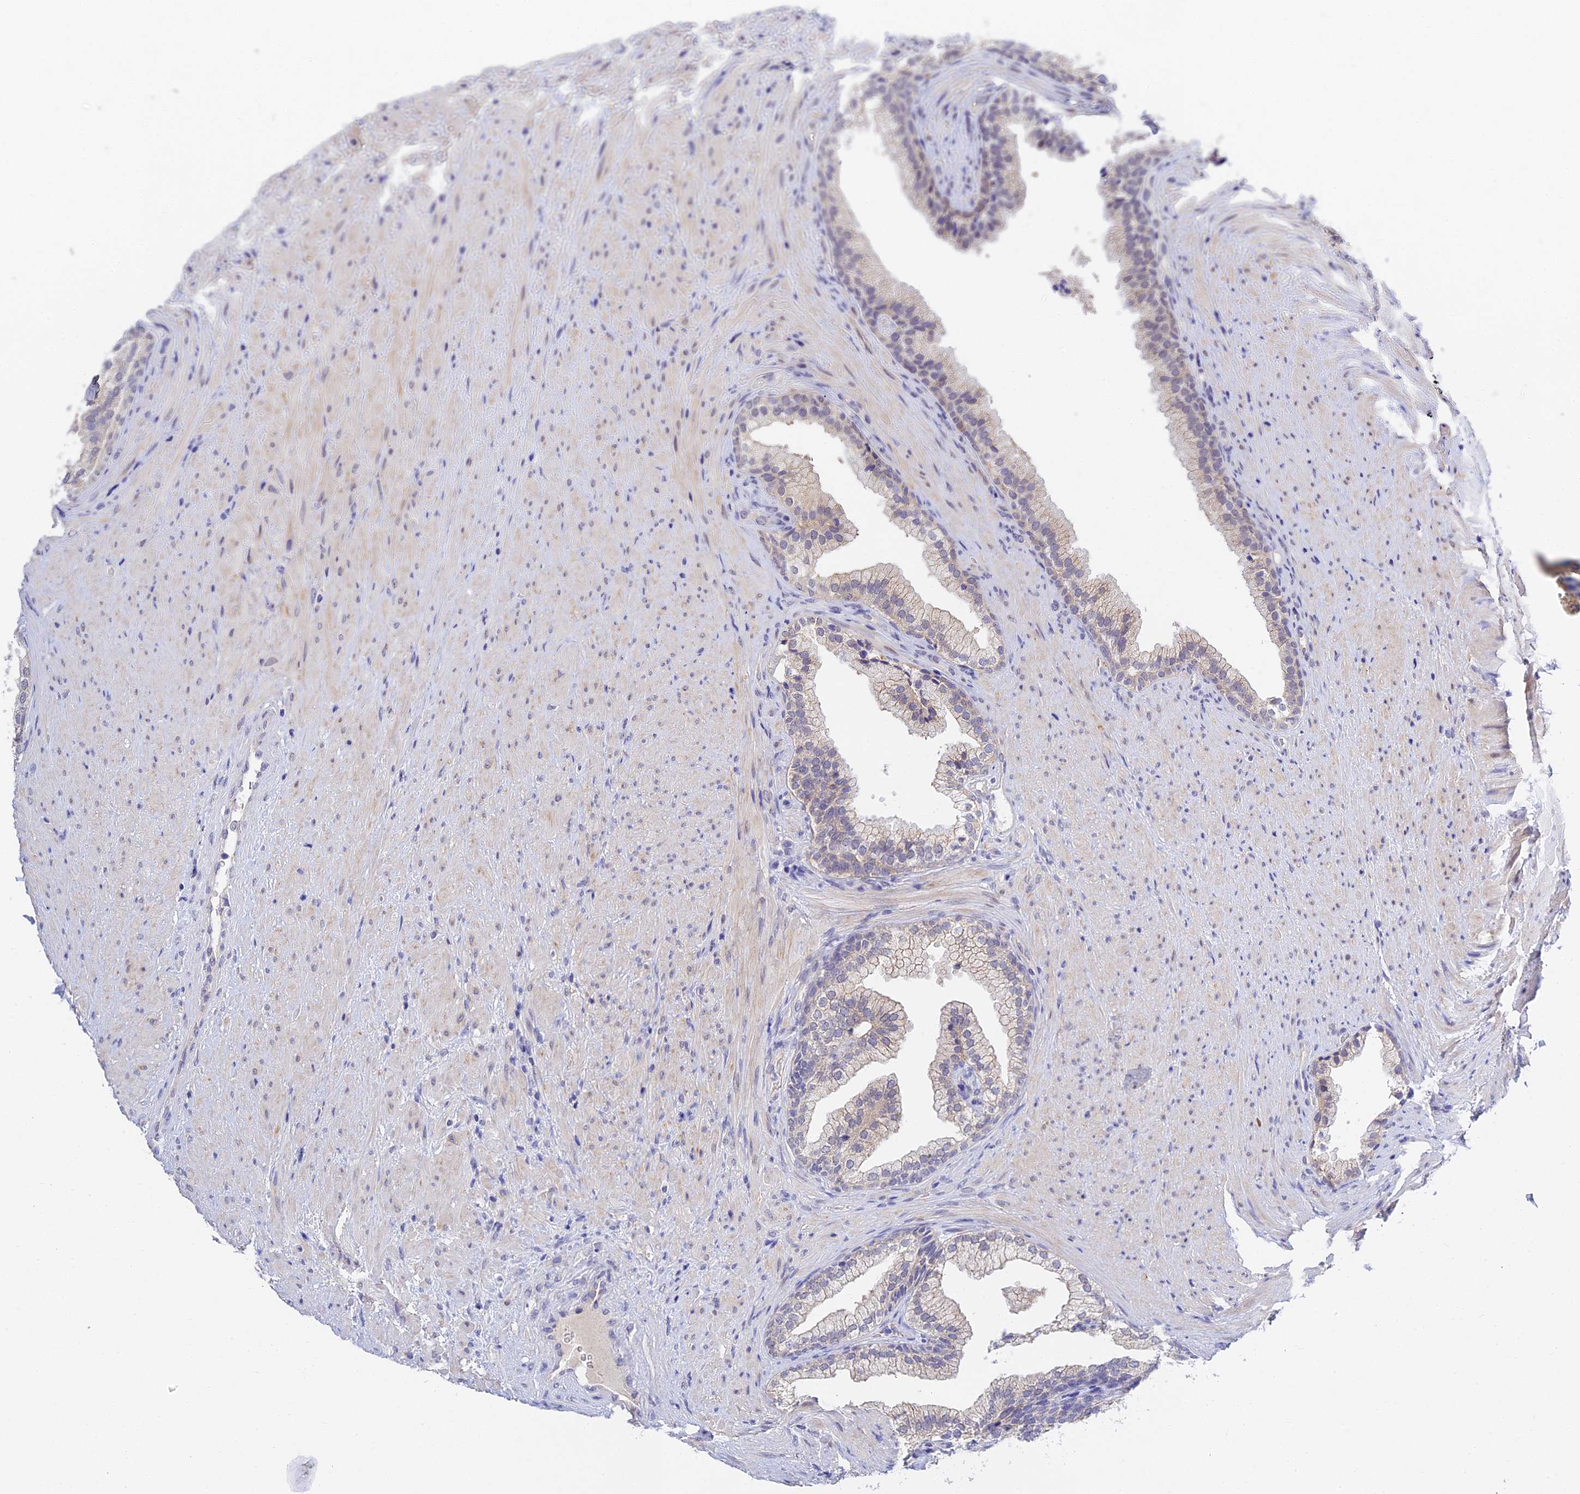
{"staining": {"intensity": "weak", "quantity": "<25%", "location": "cytoplasmic/membranous"}, "tissue": "prostate", "cell_type": "Glandular cells", "image_type": "normal", "snomed": [{"axis": "morphology", "description": "Normal tissue, NOS"}, {"axis": "topography", "description": "Prostate"}], "caption": "This is an immunohistochemistry (IHC) image of normal prostate. There is no positivity in glandular cells.", "gene": "HOXB1", "patient": {"sex": "male", "age": 76}}